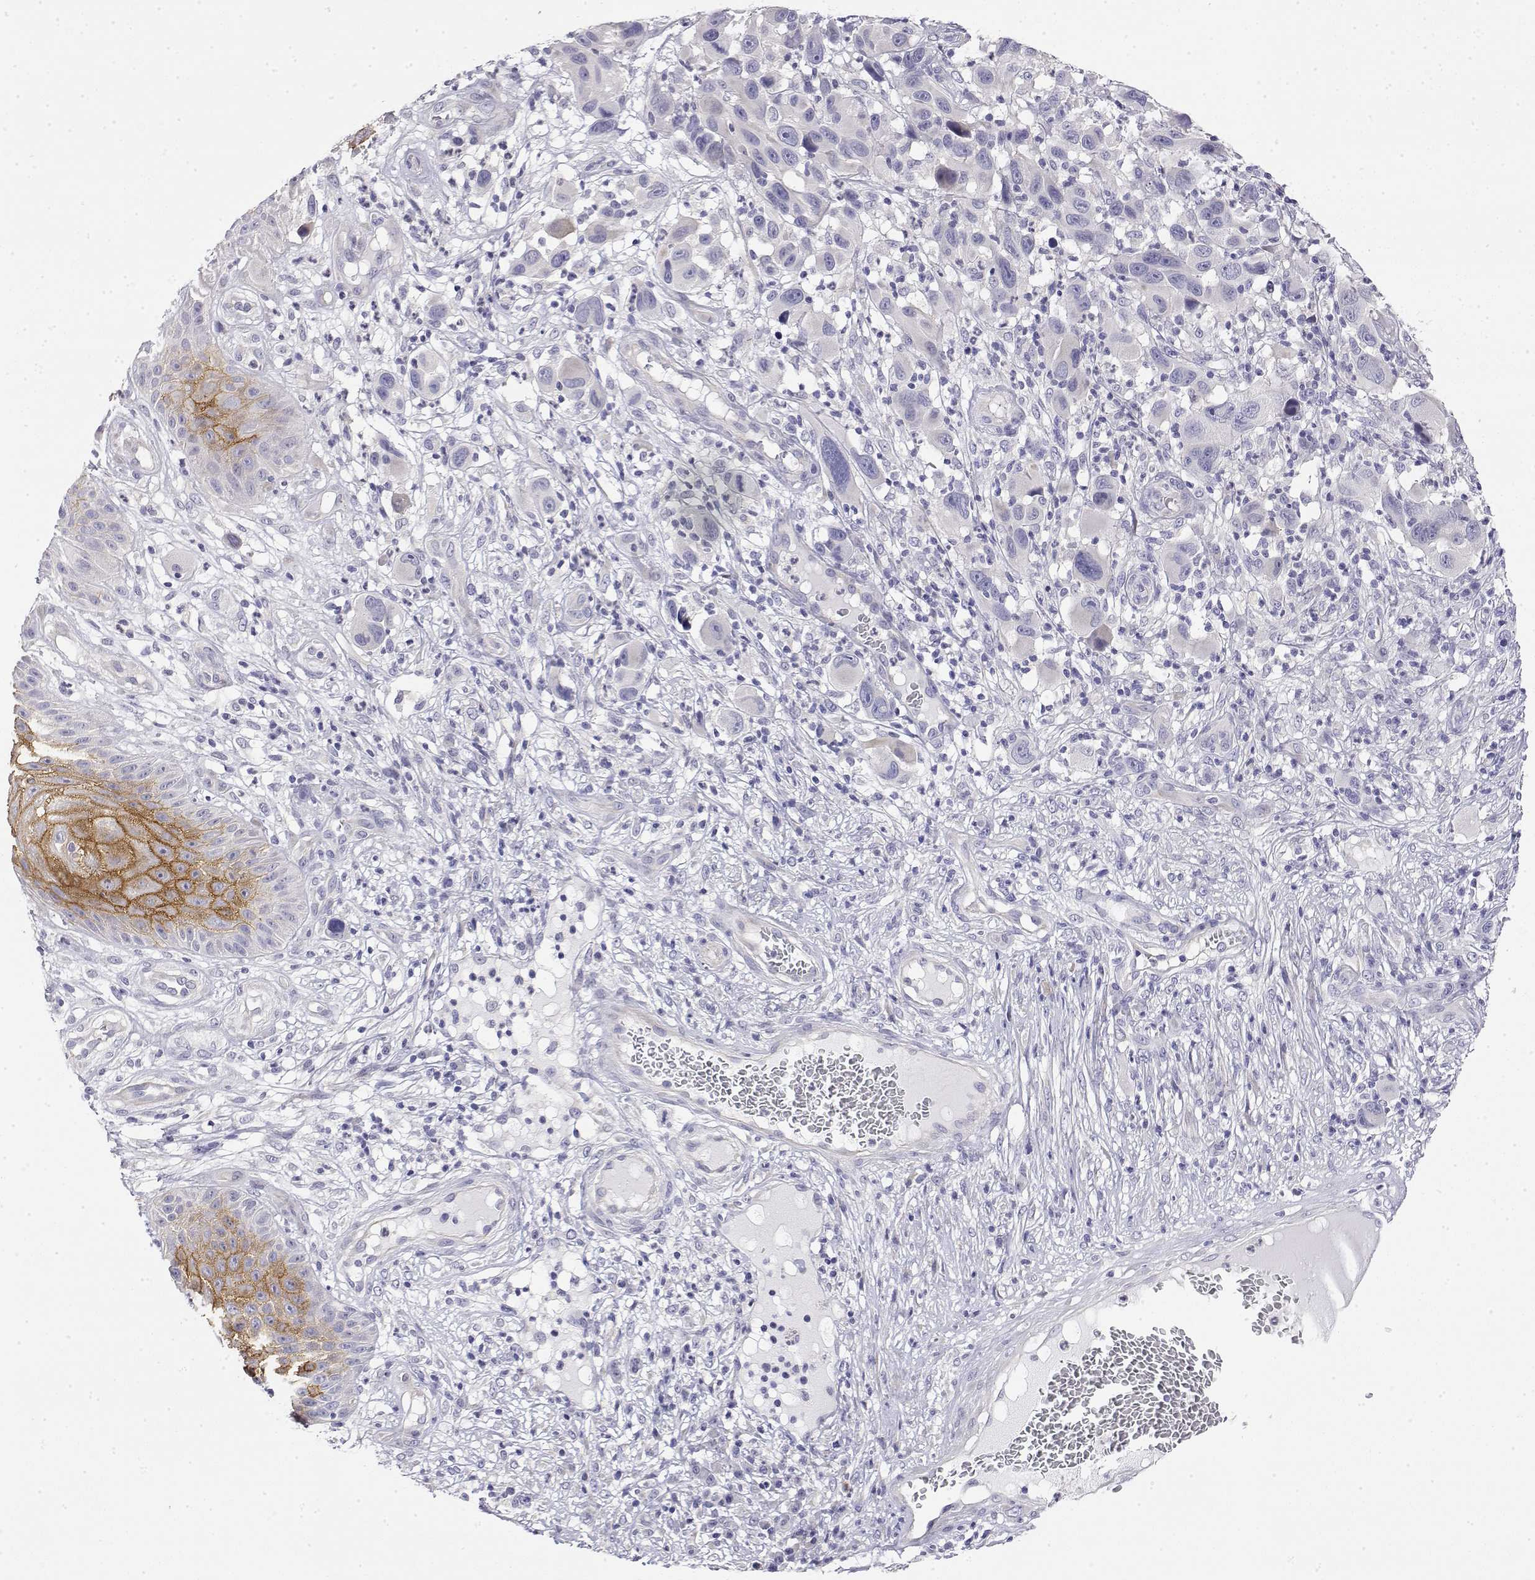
{"staining": {"intensity": "negative", "quantity": "none", "location": "none"}, "tissue": "melanoma", "cell_type": "Tumor cells", "image_type": "cancer", "snomed": [{"axis": "morphology", "description": "Malignant melanoma, NOS"}, {"axis": "topography", "description": "Skin"}], "caption": "Immunohistochemical staining of human malignant melanoma reveals no significant expression in tumor cells. (IHC, brightfield microscopy, high magnification).", "gene": "LY6D", "patient": {"sex": "male", "age": 53}}